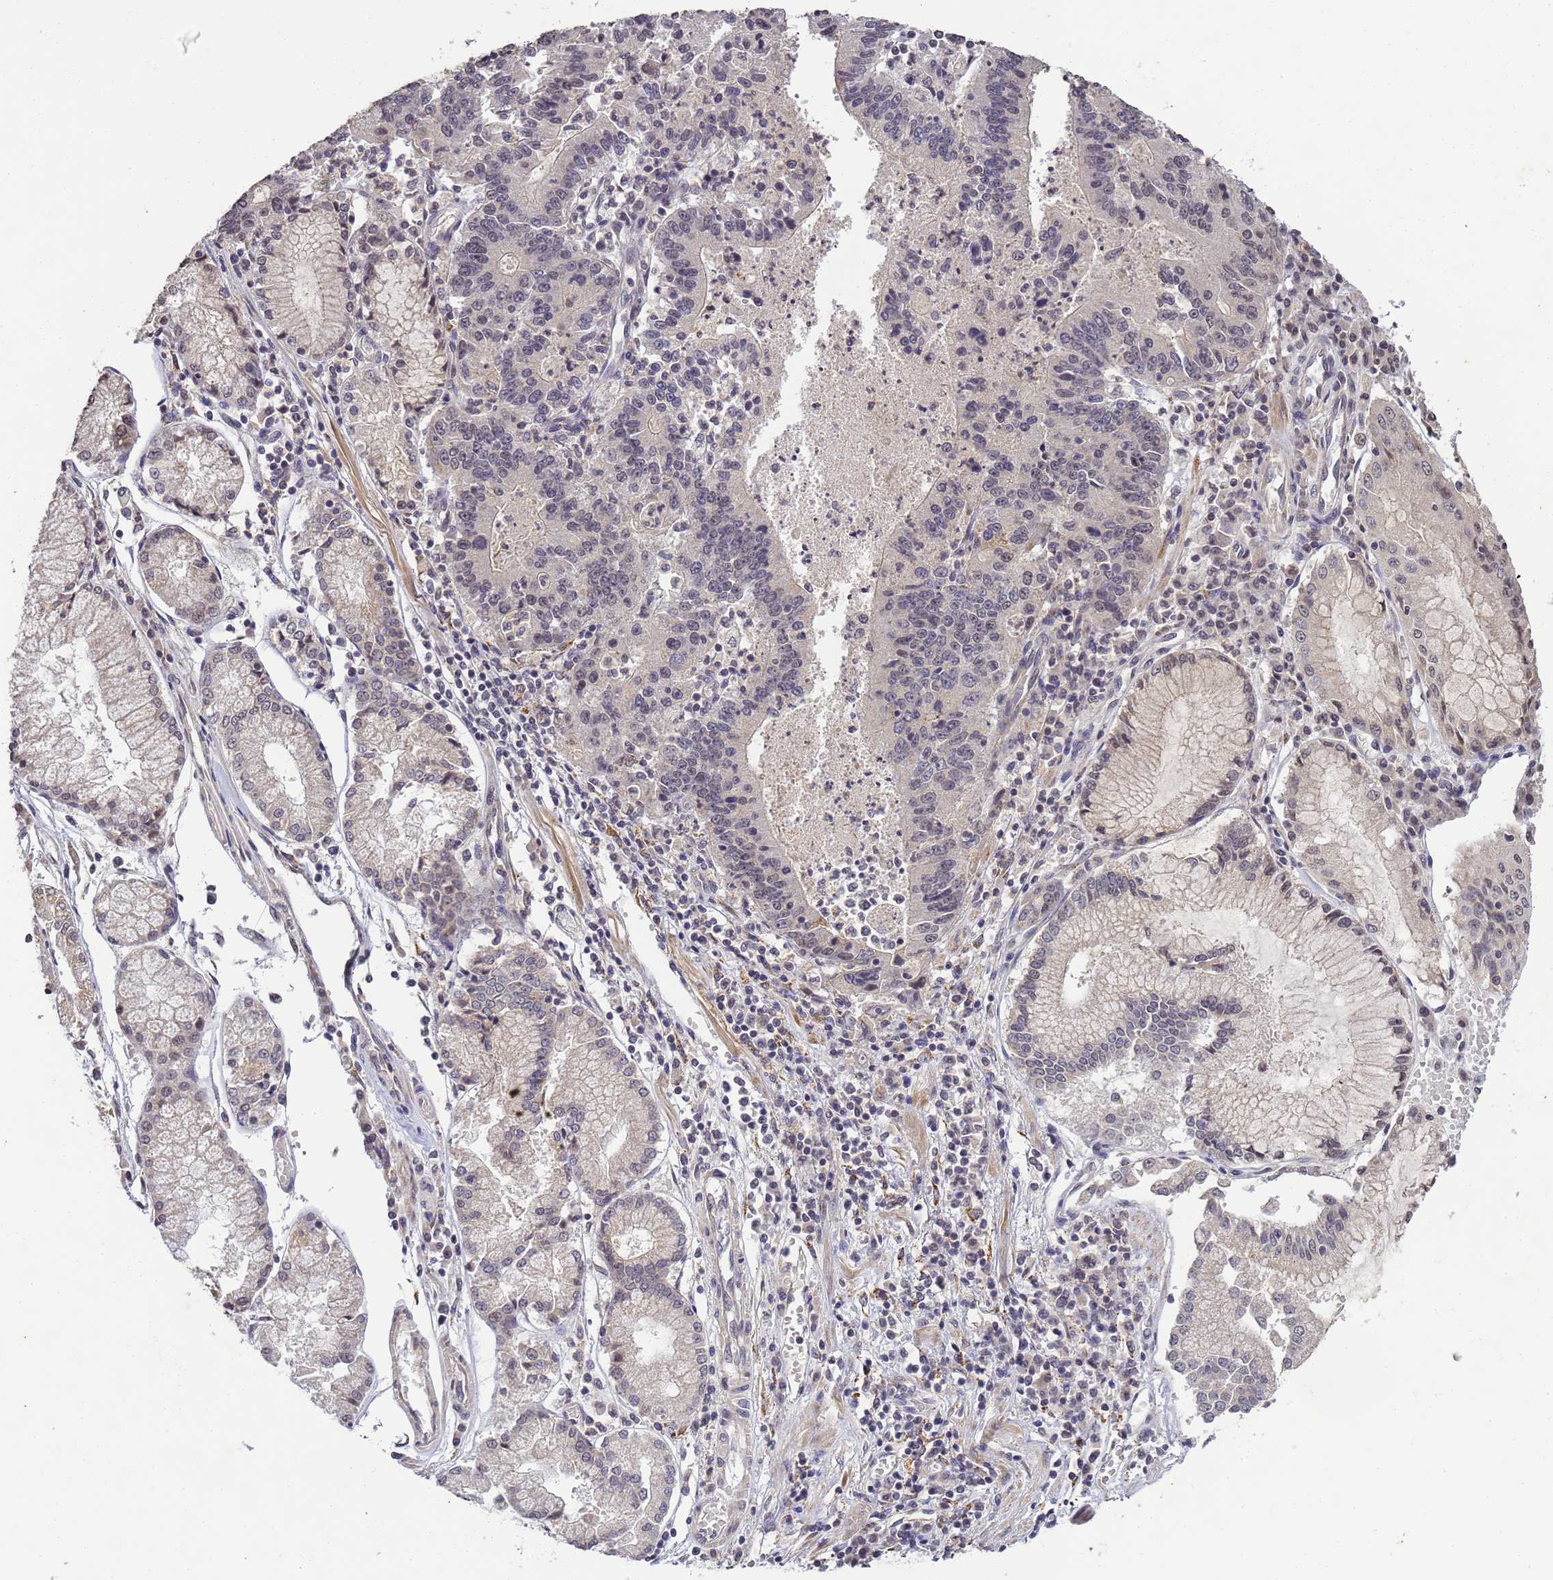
{"staining": {"intensity": "negative", "quantity": "none", "location": "none"}, "tissue": "stomach cancer", "cell_type": "Tumor cells", "image_type": "cancer", "snomed": [{"axis": "morphology", "description": "Adenocarcinoma, NOS"}, {"axis": "topography", "description": "Stomach"}], "caption": "IHC photomicrograph of neoplastic tissue: human adenocarcinoma (stomach) stained with DAB demonstrates no significant protein staining in tumor cells. (DAB IHC with hematoxylin counter stain).", "gene": "MYL7", "patient": {"sex": "male", "age": 59}}